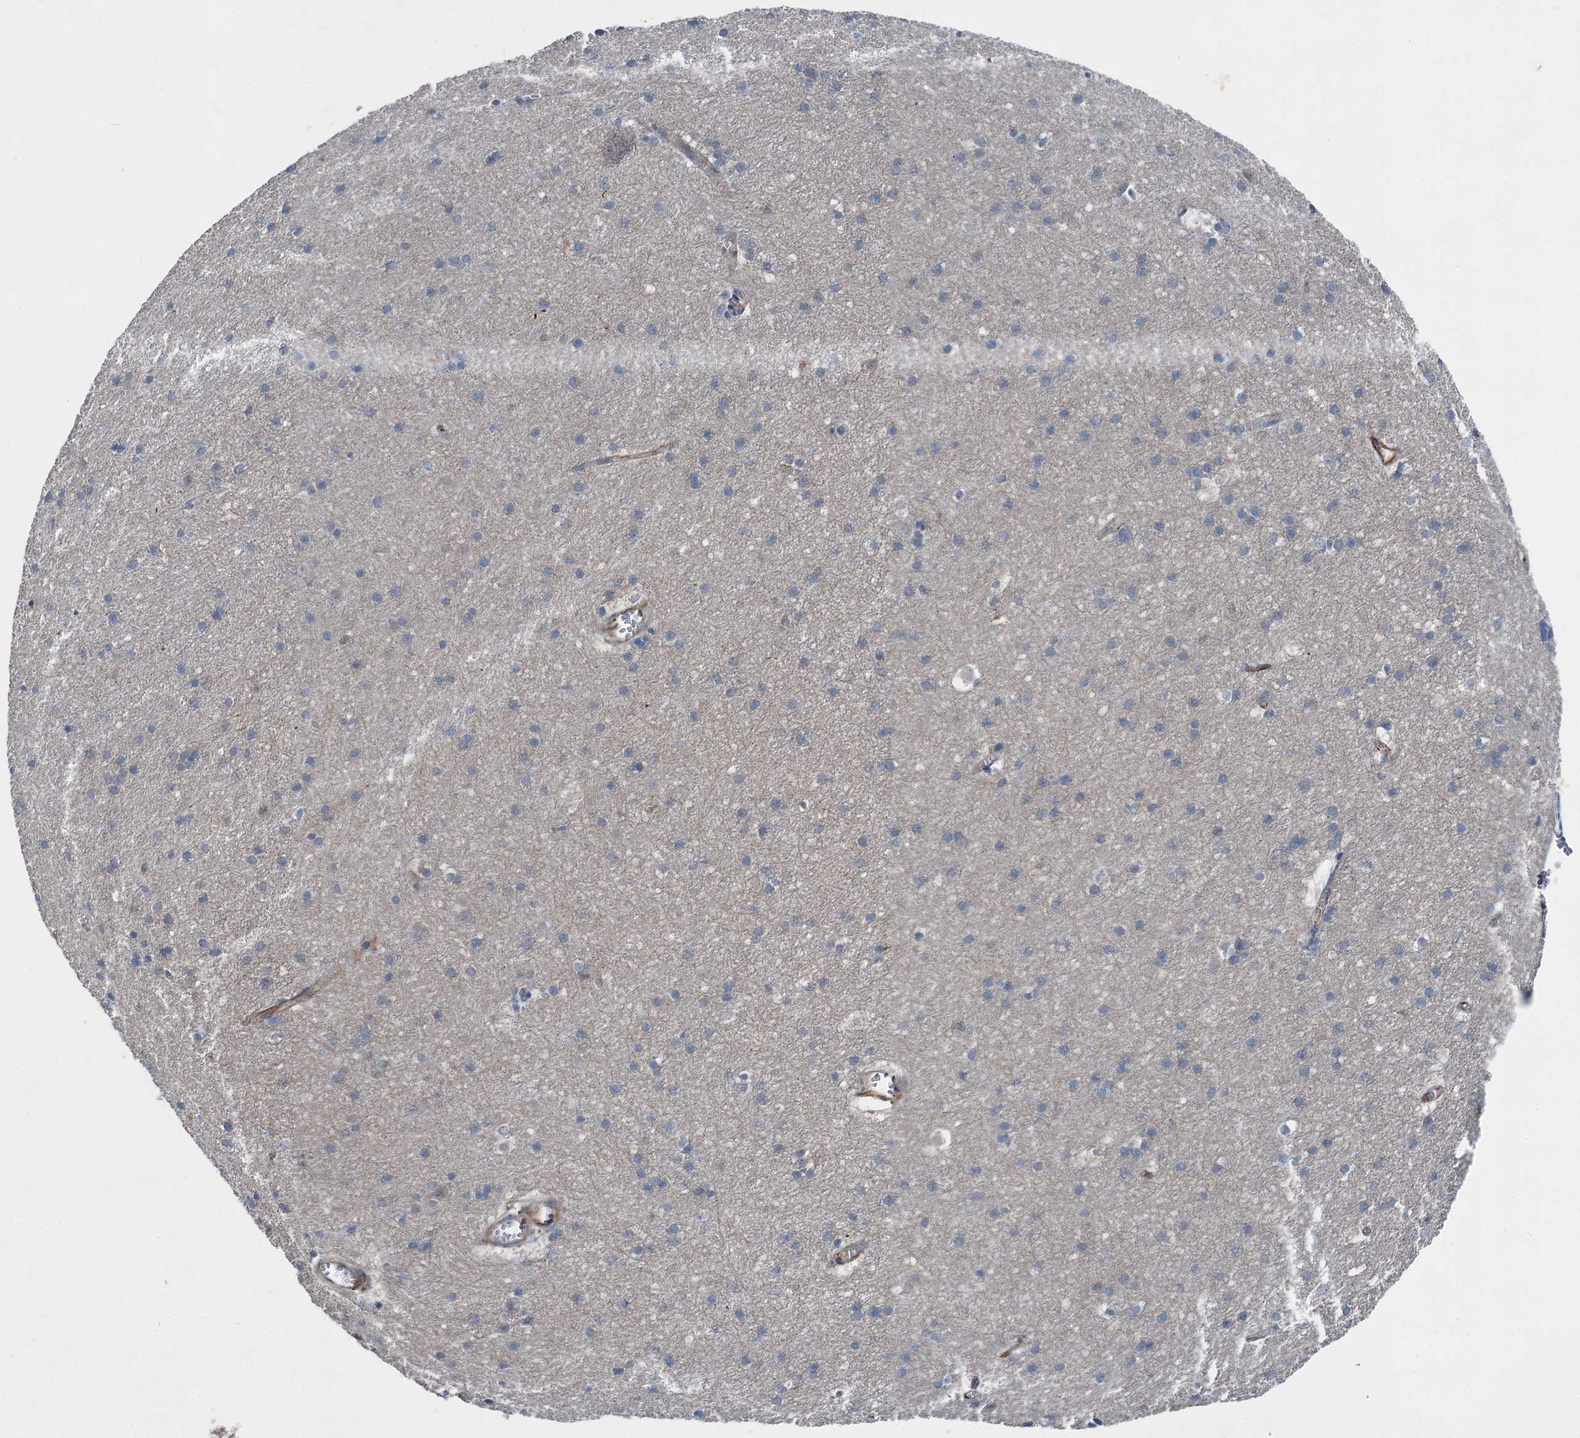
{"staining": {"intensity": "moderate", "quantity": ">75%", "location": "cytoplasmic/membranous"}, "tissue": "cerebral cortex", "cell_type": "Endothelial cells", "image_type": "normal", "snomed": [{"axis": "morphology", "description": "Normal tissue, NOS"}, {"axis": "topography", "description": "Cerebral cortex"}], "caption": "DAB immunohistochemical staining of benign human cerebral cortex exhibits moderate cytoplasmic/membranous protein staining in approximately >75% of endothelial cells. Nuclei are stained in blue.", "gene": "AXL", "patient": {"sex": "male", "age": 54}}